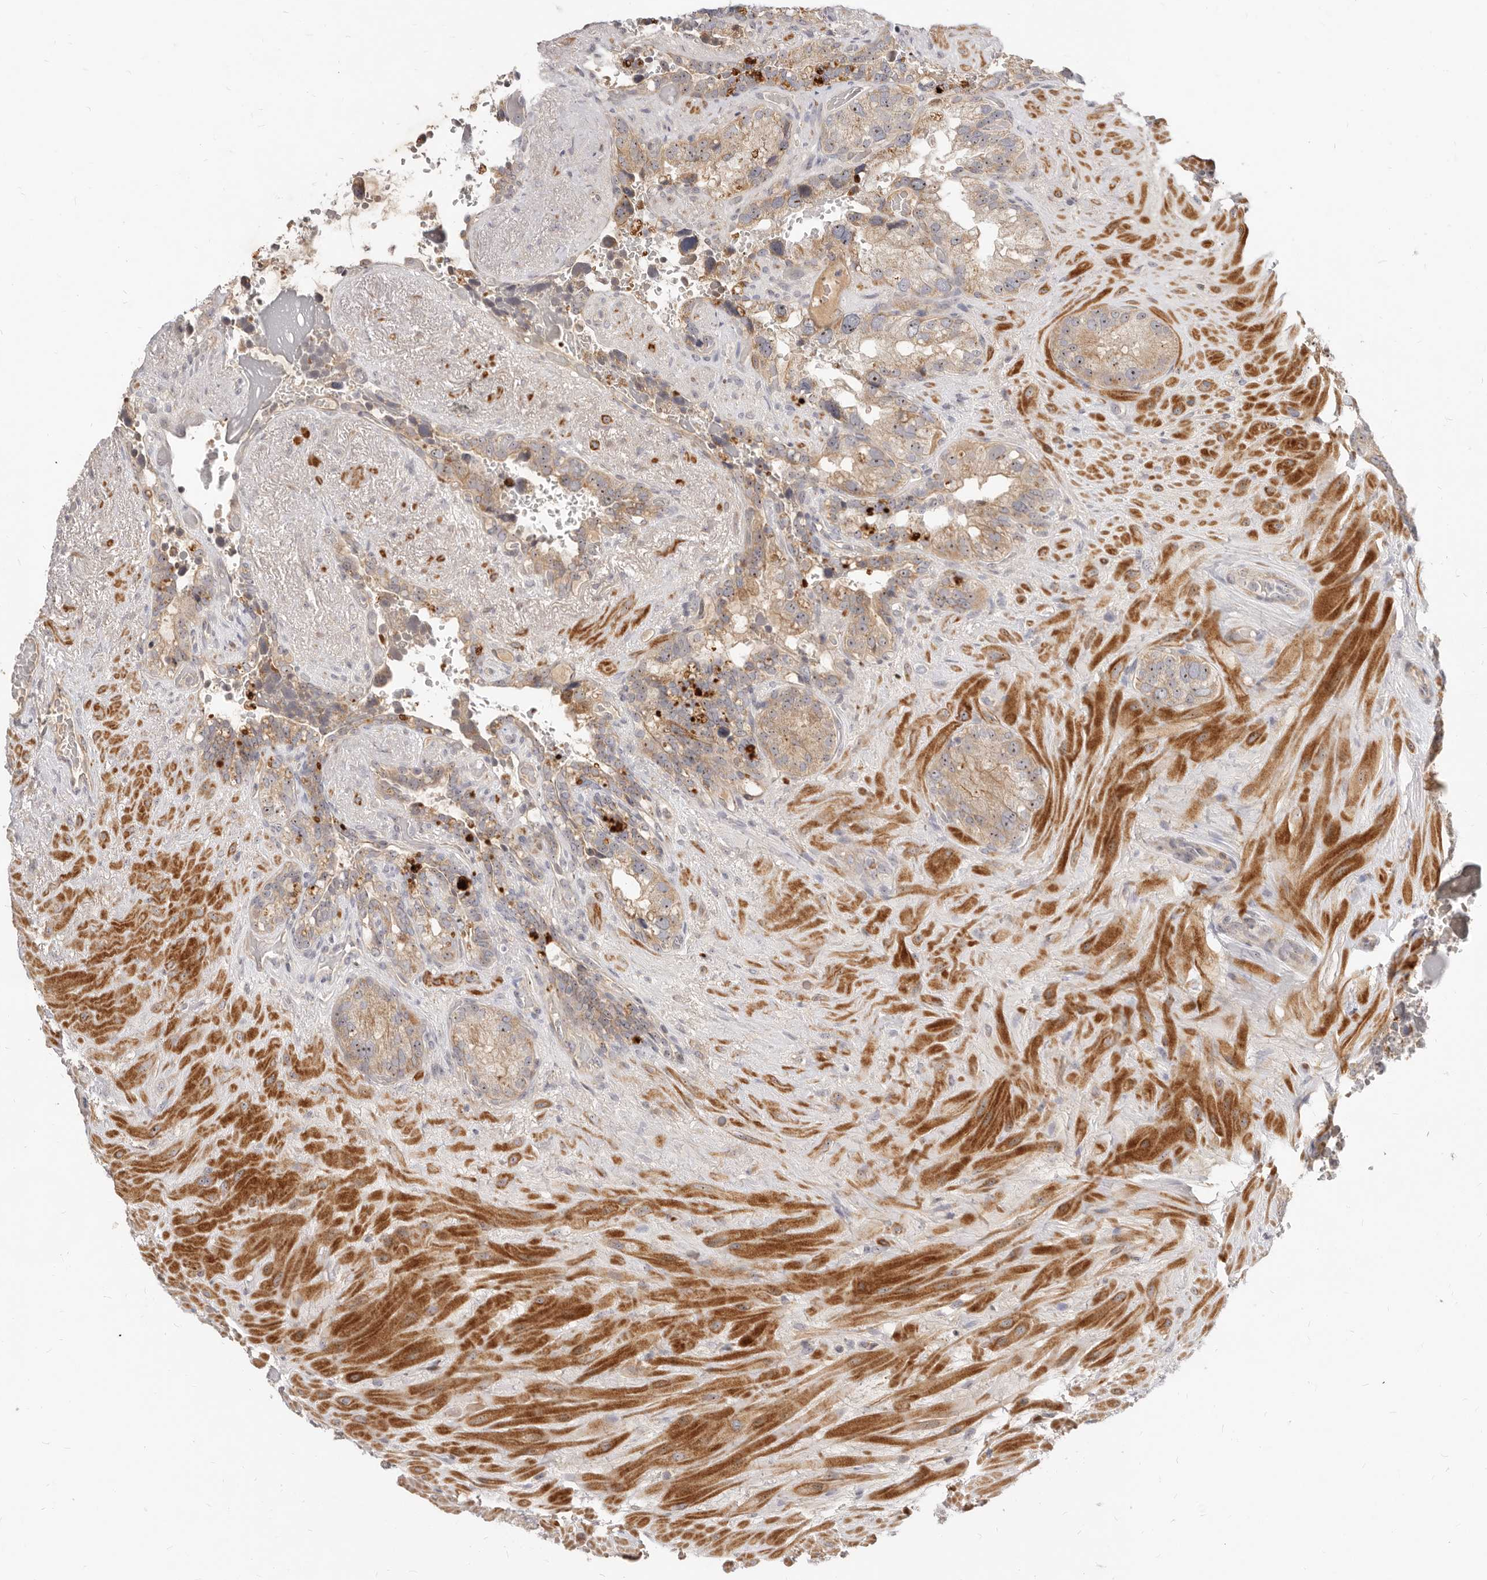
{"staining": {"intensity": "weak", "quantity": "25%-75%", "location": "cytoplasmic/membranous,nuclear"}, "tissue": "seminal vesicle", "cell_type": "Glandular cells", "image_type": "normal", "snomed": [{"axis": "morphology", "description": "Normal tissue, NOS"}, {"axis": "topography", "description": "Seminal veicle"}], "caption": "Weak cytoplasmic/membranous,nuclear protein expression is seen in about 25%-75% of glandular cells in seminal vesicle.", "gene": "MICALL2", "patient": {"sex": "male", "age": 80}}